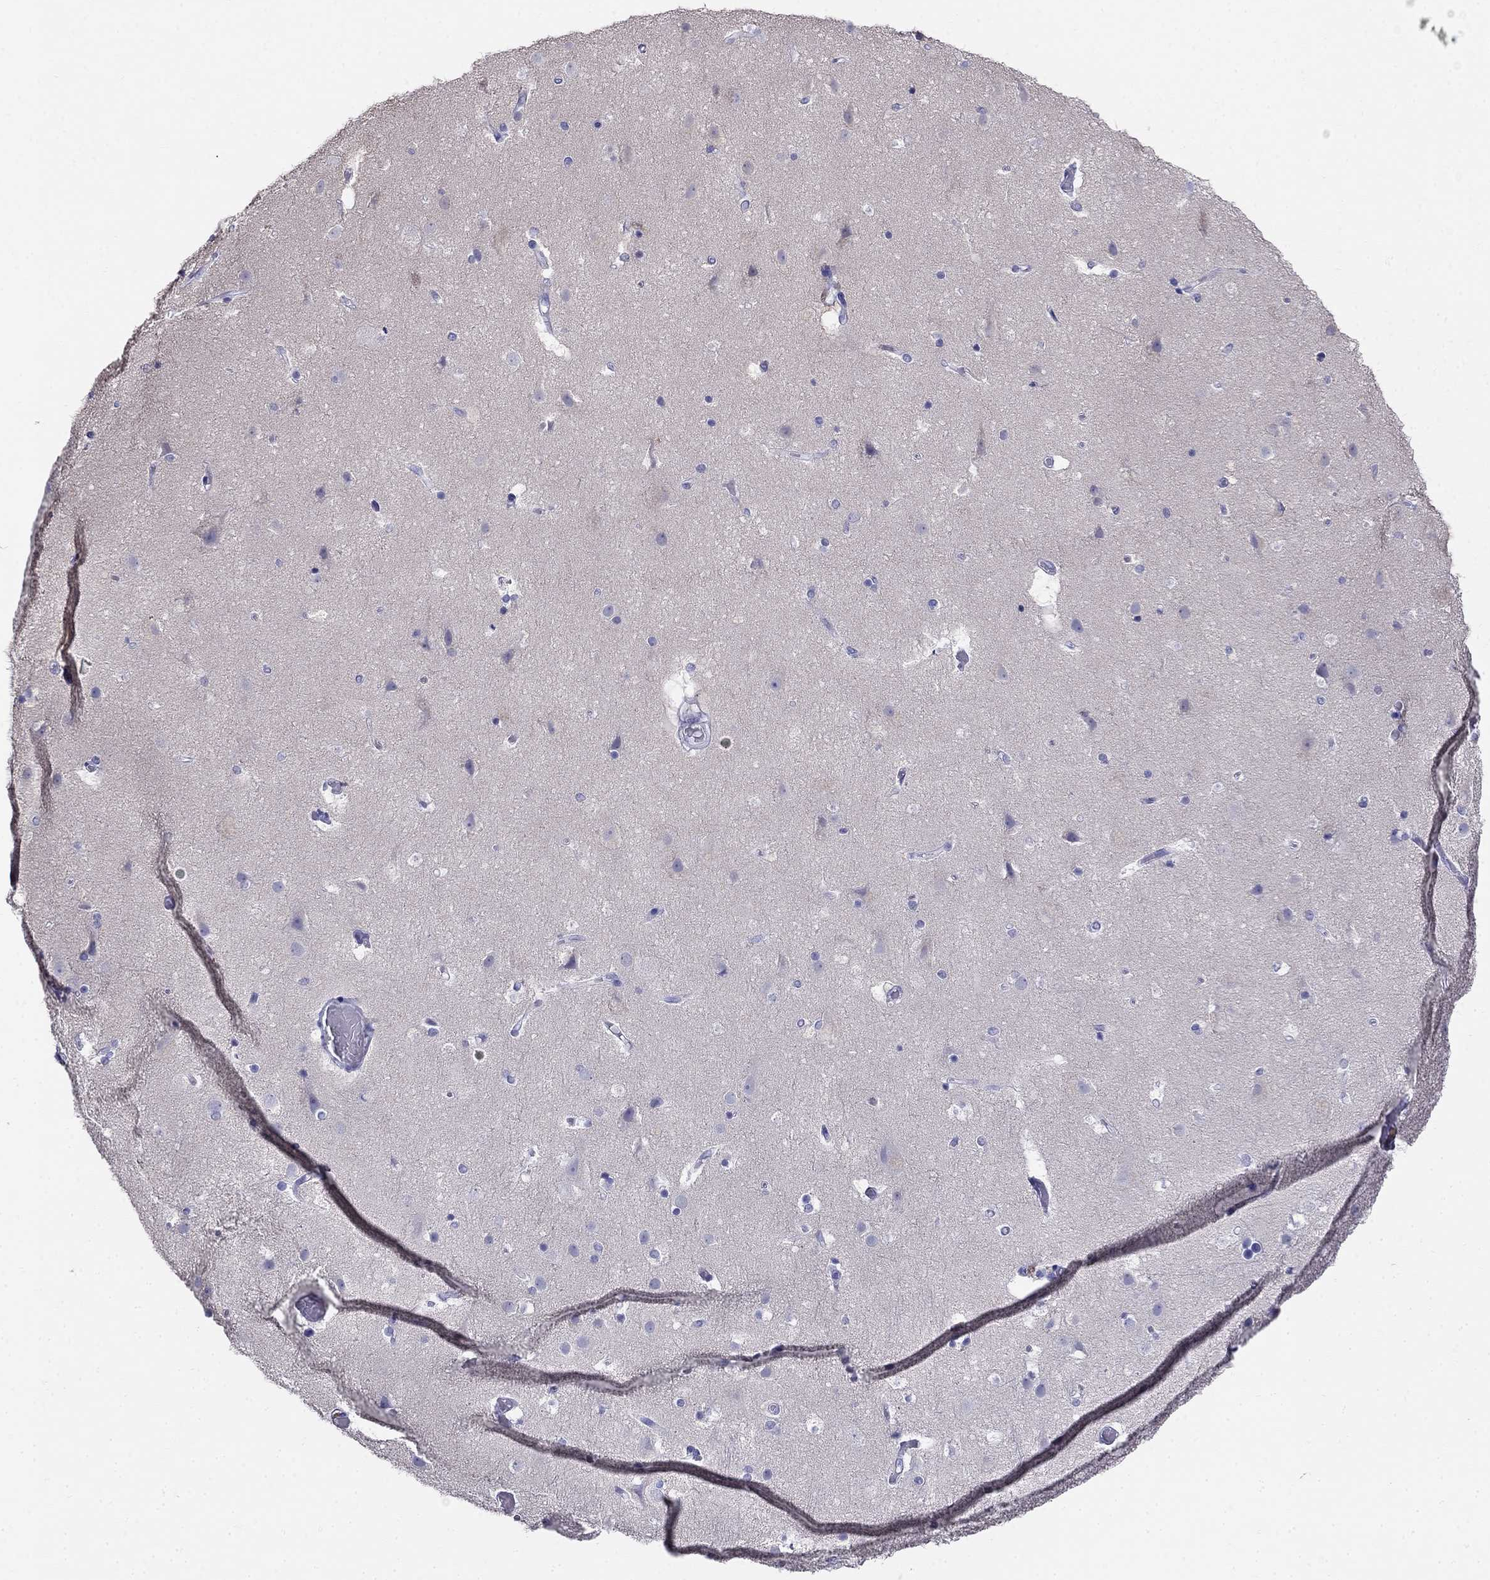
{"staining": {"intensity": "negative", "quantity": "none", "location": "none"}, "tissue": "cerebral cortex", "cell_type": "Endothelial cells", "image_type": "normal", "snomed": [{"axis": "morphology", "description": "Normal tissue, NOS"}, {"axis": "topography", "description": "Cerebral cortex"}], "caption": "Immunohistochemistry photomicrograph of normal cerebral cortex stained for a protein (brown), which reveals no positivity in endothelial cells.", "gene": "PPP1R36", "patient": {"sex": "female", "age": 52}}